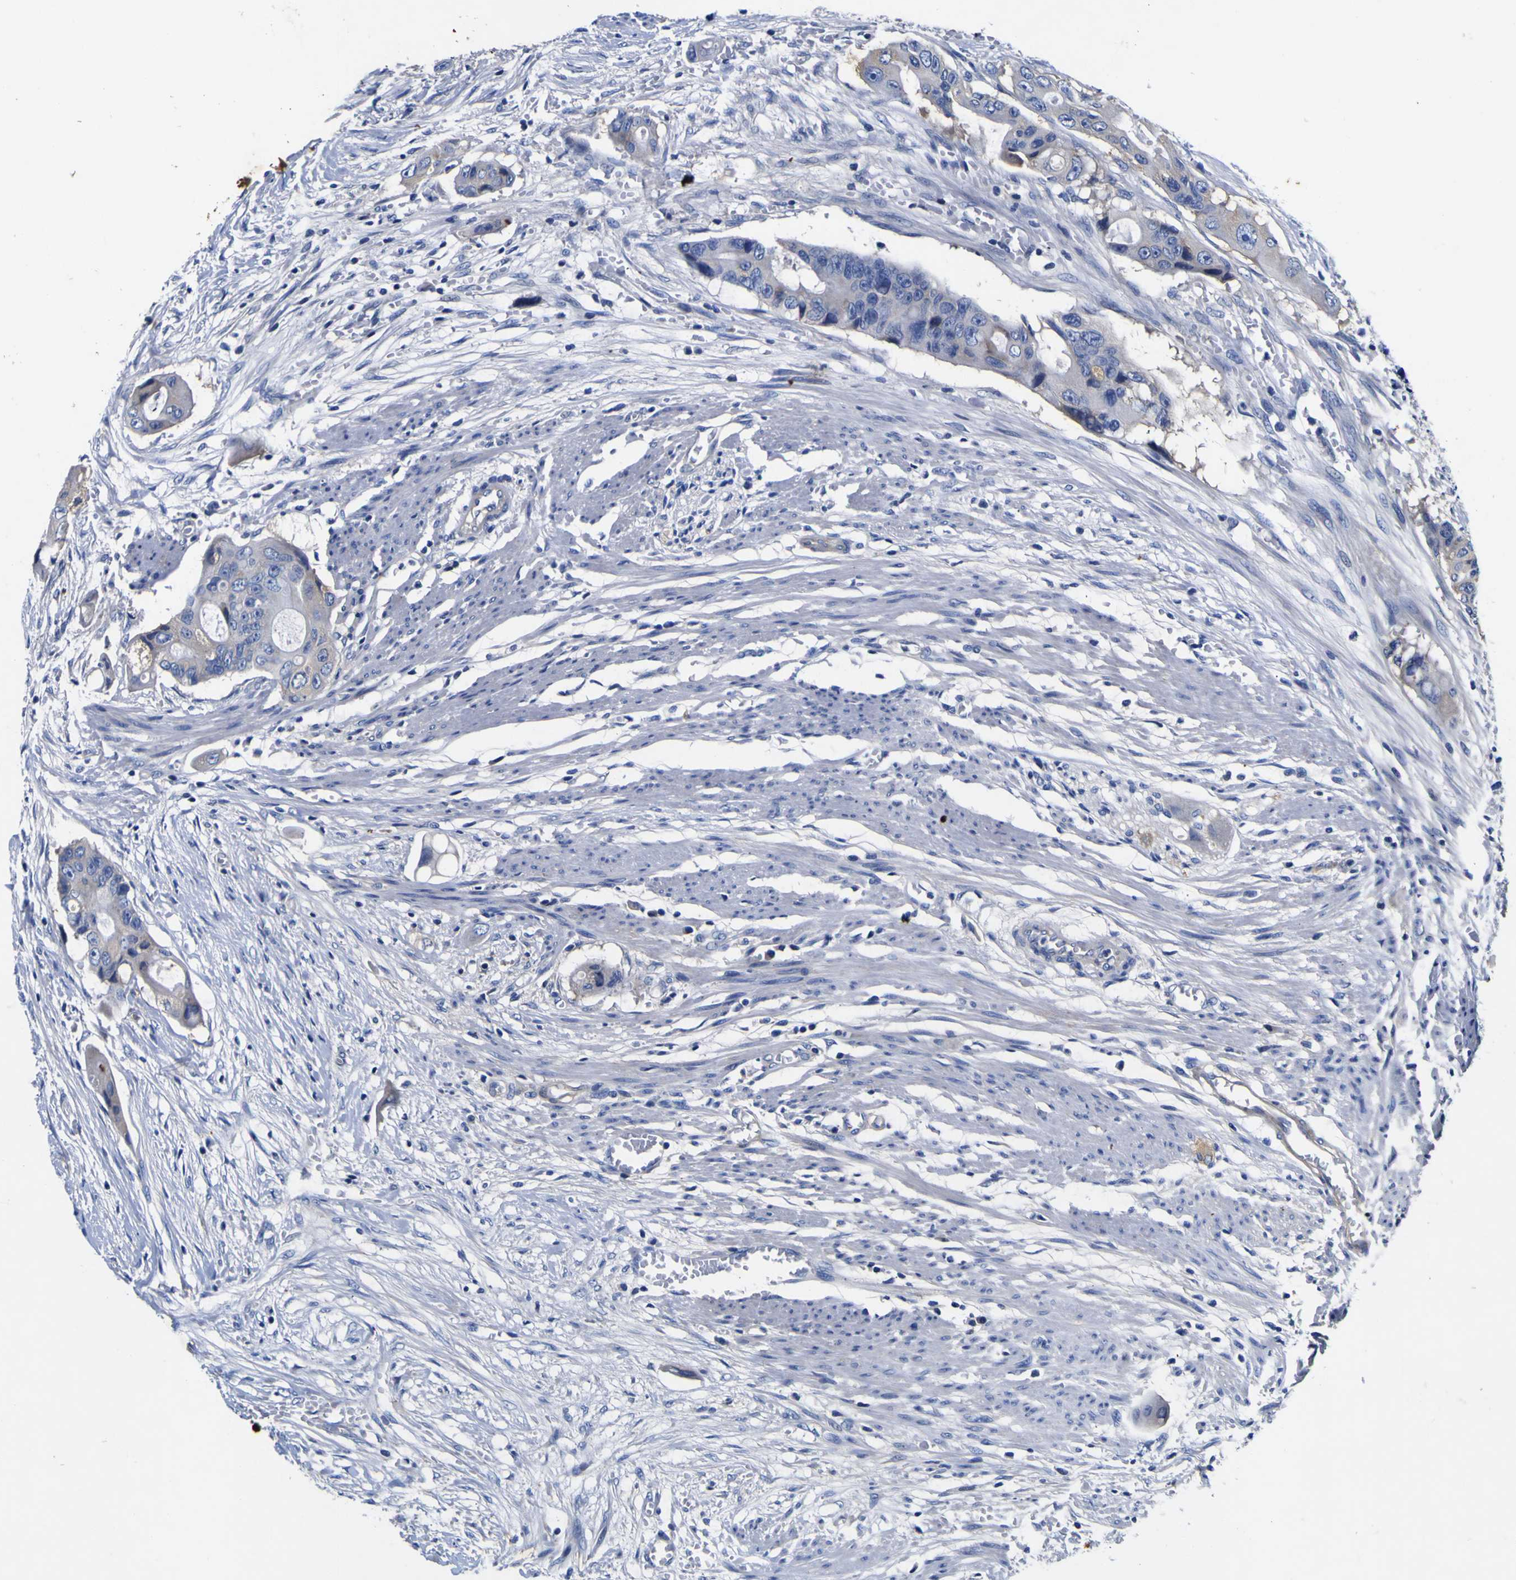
{"staining": {"intensity": "negative", "quantity": "none", "location": "none"}, "tissue": "colorectal cancer", "cell_type": "Tumor cells", "image_type": "cancer", "snomed": [{"axis": "morphology", "description": "Adenocarcinoma, NOS"}, {"axis": "topography", "description": "Colon"}], "caption": "Protein analysis of colorectal cancer exhibits no significant positivity in tumor cells.", "gene": "VASN", "patient": {"sex": "female", "age": 57}}